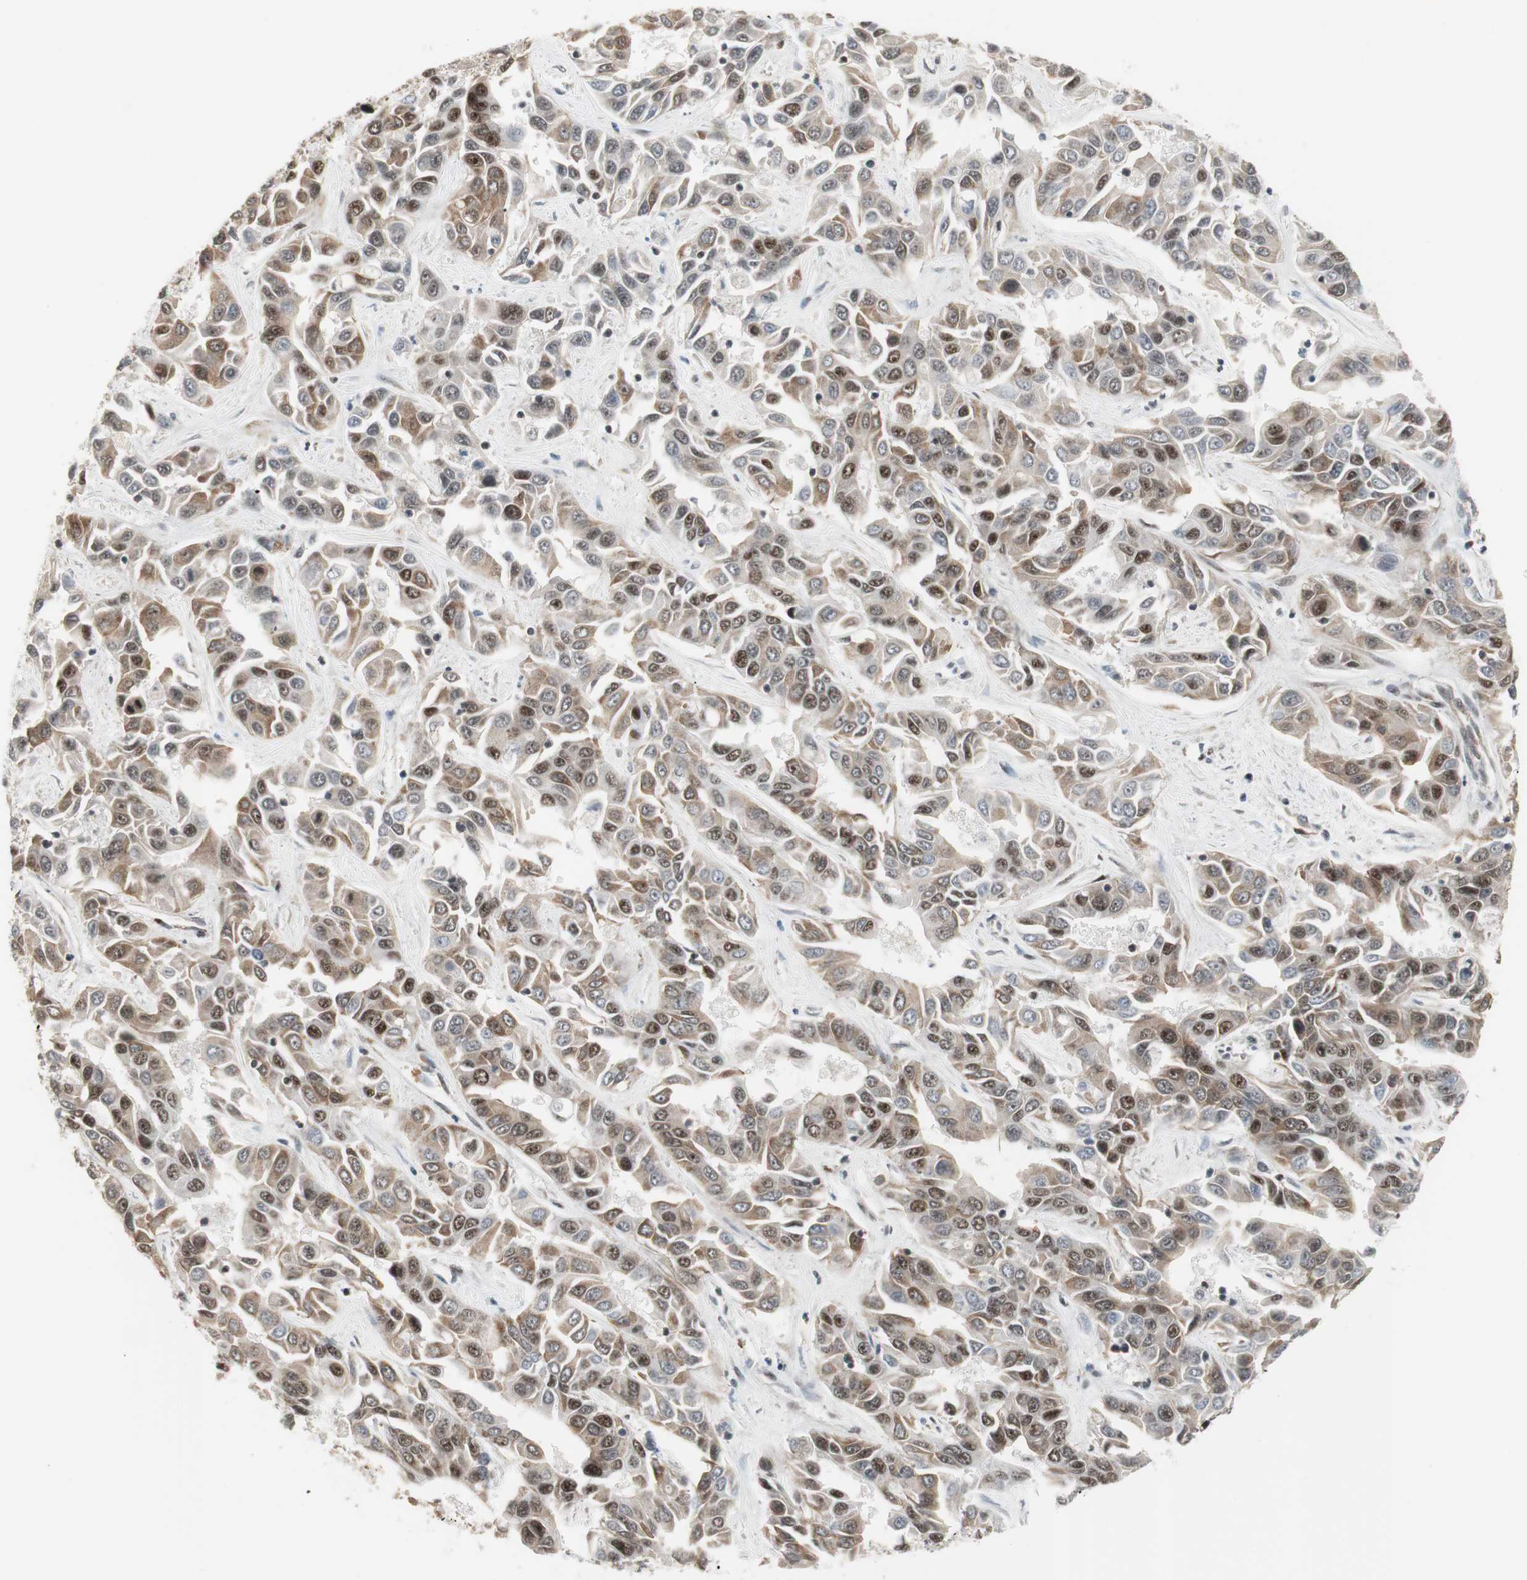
{"staining": {"intensity": "strong", "quantity": ">75%", "location": "cytoplasmic/membranous,nuclear"}, "tissue": "liver cancer", "cell_type": "Tumor cells", "image_type": "cancer", "snomed": [{"axis": "morphology", "description": "Cholangiocarcinoma"}, {"axis": "topography", "description": "Liver"}], "caption": "Brown immunohistochemical staining in liver cancer (cholangiocarcinoma) shows strong cytoplasmic/membranous and nuclear staining in about >75% of tumor cells.", "gene": "RTF1", "patient": {"sex": "female", "age": 52}}